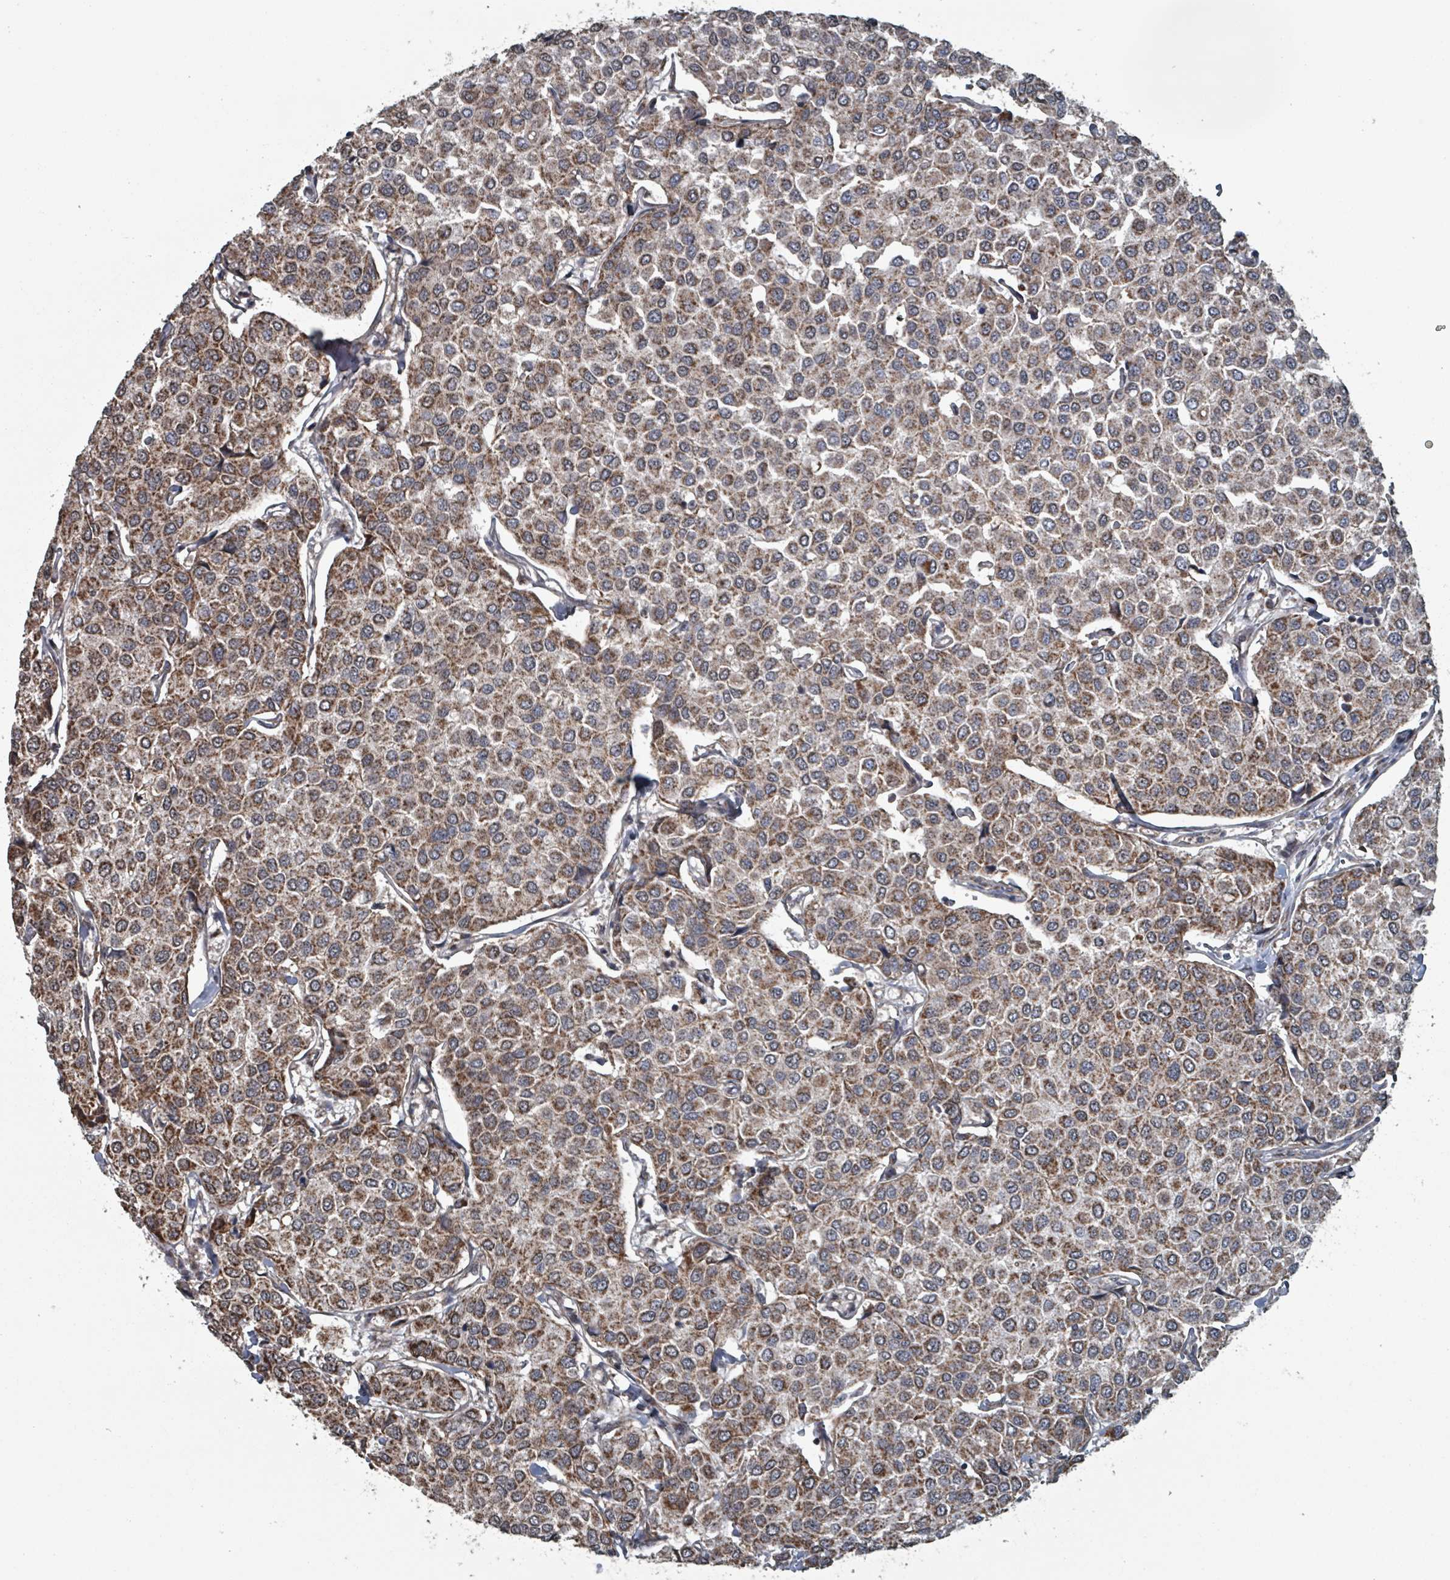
{"staining": {"intensity": "moderate", "quantity": ">75%", "location": "cytoplasmic/membranous"}, "tissue": "breast cancer", "cell_type": "Tumor cells", "image_type": "cancer", "snomed": [{"axis": "morphology", "description": "Duct carcinoma"}, {"axis": "topography", "description": "Breast"}], "caption": "The image demonstrates immunohistochemical staining of breast cancer (invasive ductal carcinoma). There is moderate cytoplasmic/membranous positivity is seen in about >75% of tumor cells.", "gene": "MRPL4", "patient": {"sex": "female", "age": 55}}